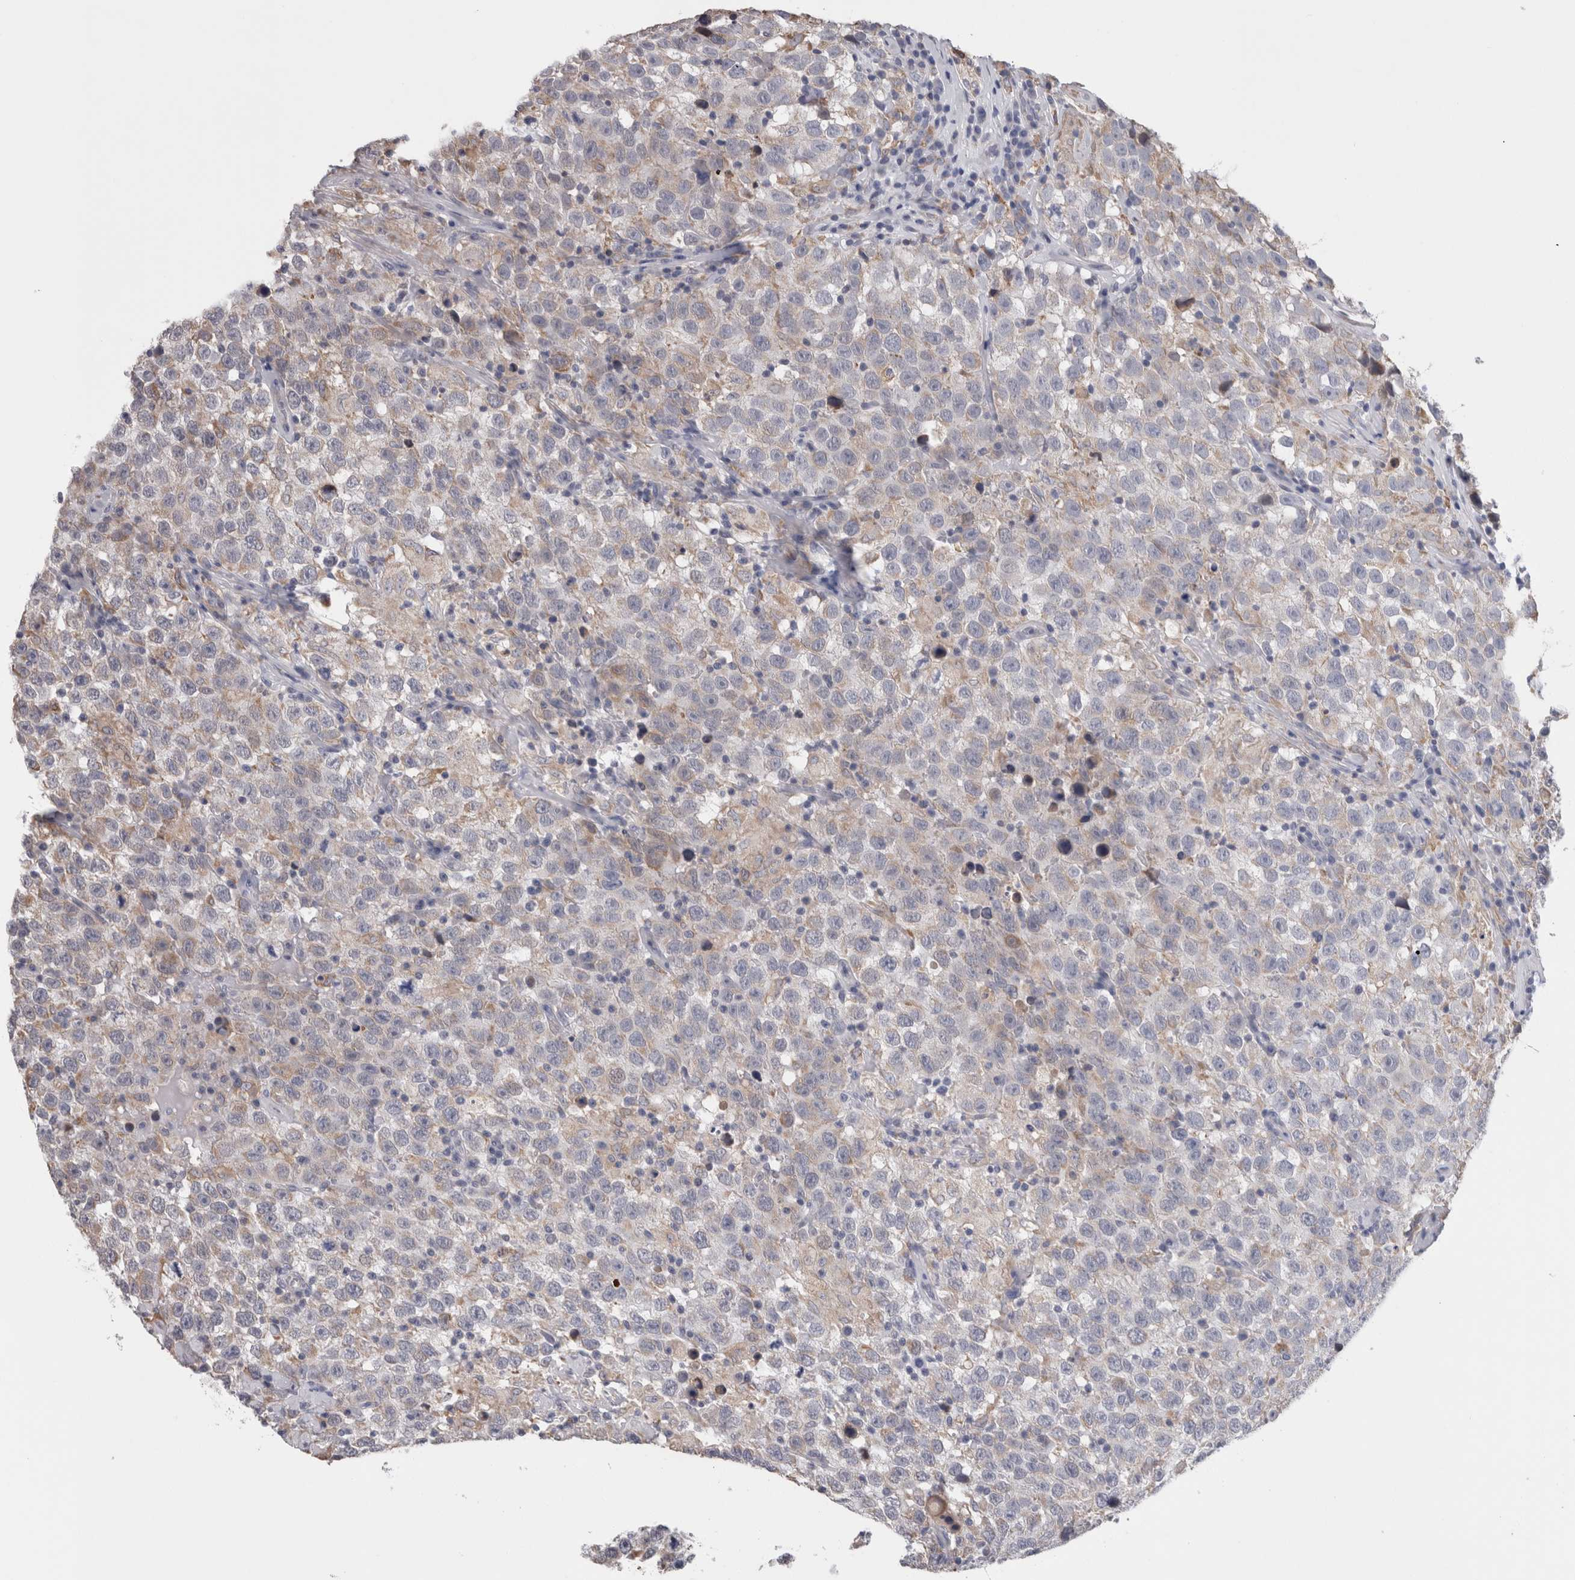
{"staining": {"intensity": "negative", "quantity": "none", "location": "none"}, "tissue": "testis cancer", "cell_type": "Tumor cells", "image_type": "cancer", "snomed": [{"axis": "morphology", "description": "Seminoma, NOS"}, {"axis": "topography", "description": "Testis"}], "caption": "Testis cancer was stained to show a protein in brown. There is no significant staining in tumor cells.", "gene": "GDAP1", "patient": {"sex": "male", "age": 41}}